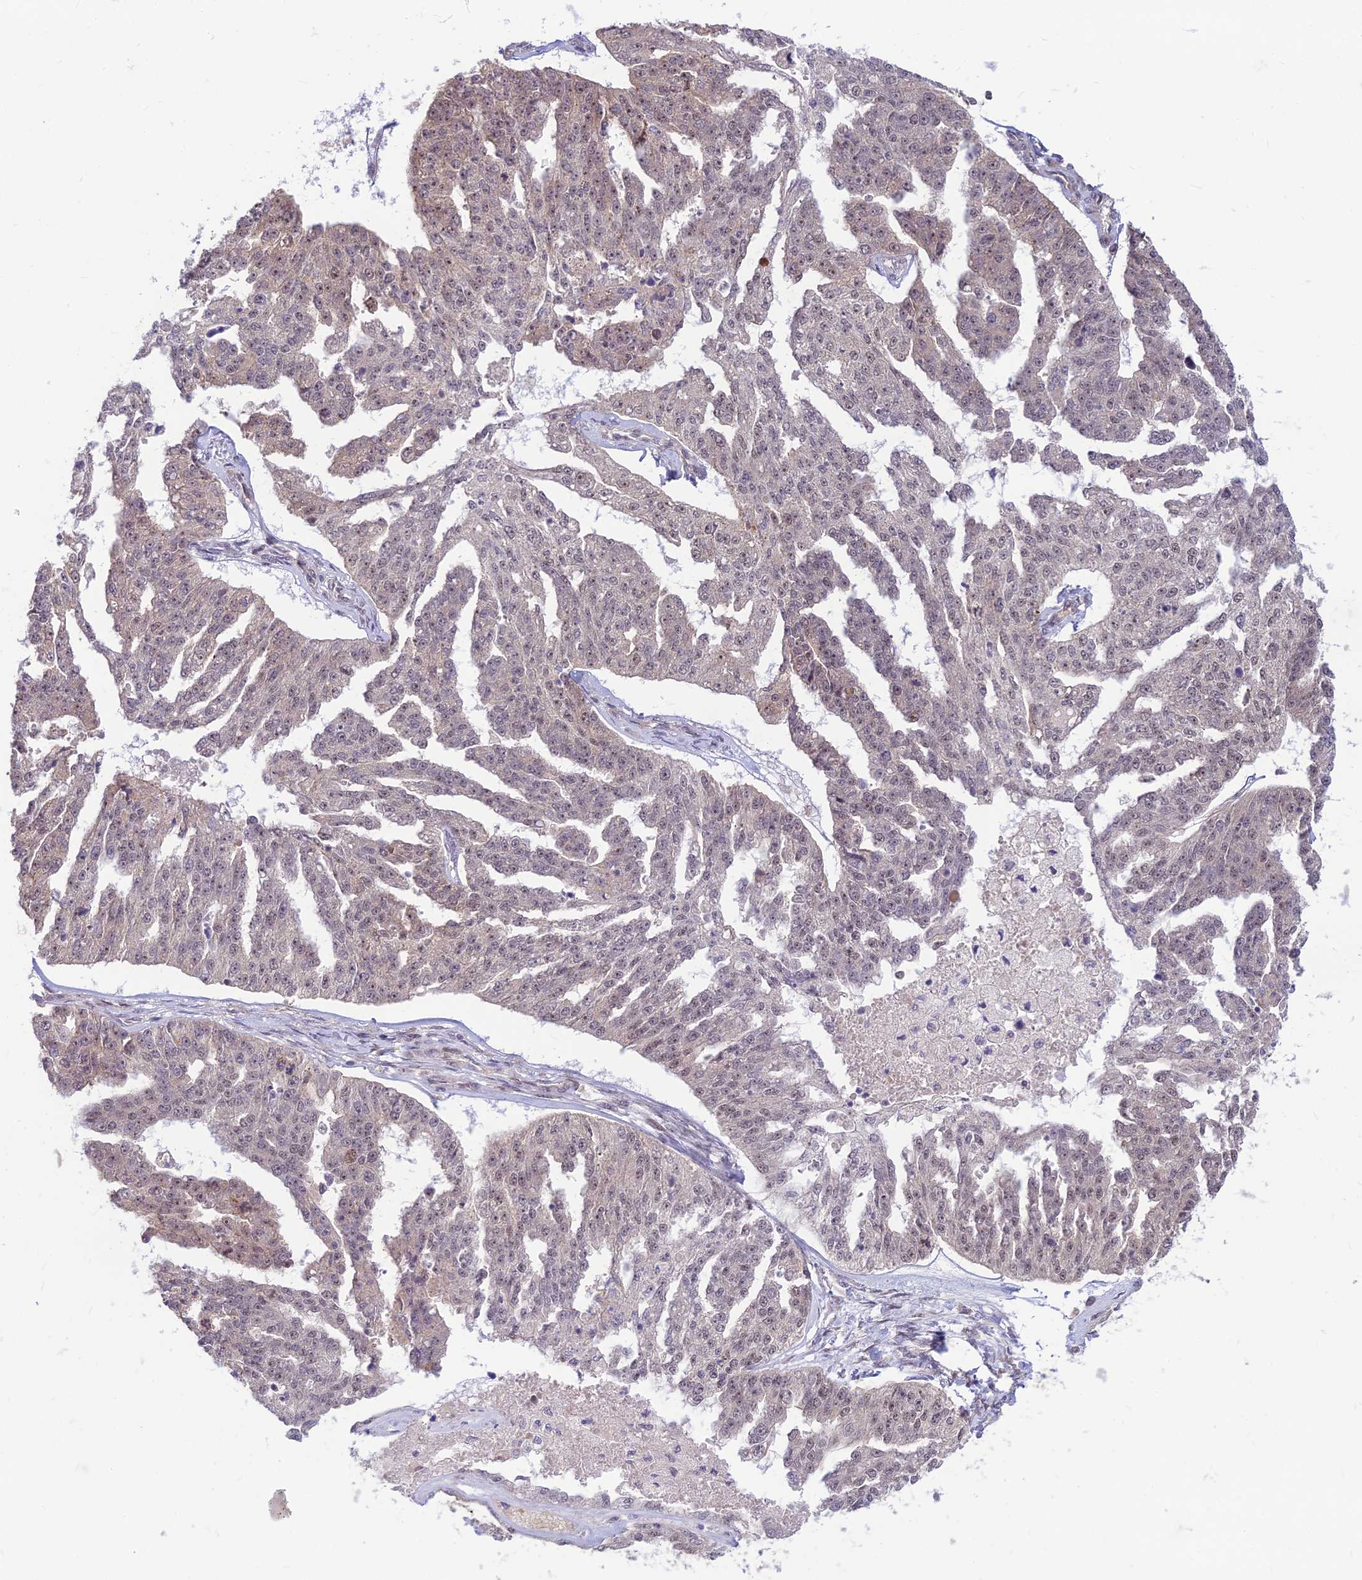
{"staining": {"intensity": "weak", "quantity": ">75%", "location": "nuclear"}, "tissue": "ovarian cancer", "cell_type": "Tumor cells", "image_type": "cancer", "snomed": [{"axis": "morphology", "description": "Cystadenocarcinoma, serous, NOS"}, {"axis": "topography", "description": "Ovary"}], "caption": "DAB (3,3'-diaminobenzidine) immunohistochemical staining of ovarian serous cystadenocarcinoma displays weak nuclear protein positivity in about >75% of tumor cells. The staining is performed using DAB brown chromogen to label protein expression. The nuclei are counter-stained blue using hematoxylin.", "gene": "ASPDH", "patient": {"sex": "female", "age": 58}}